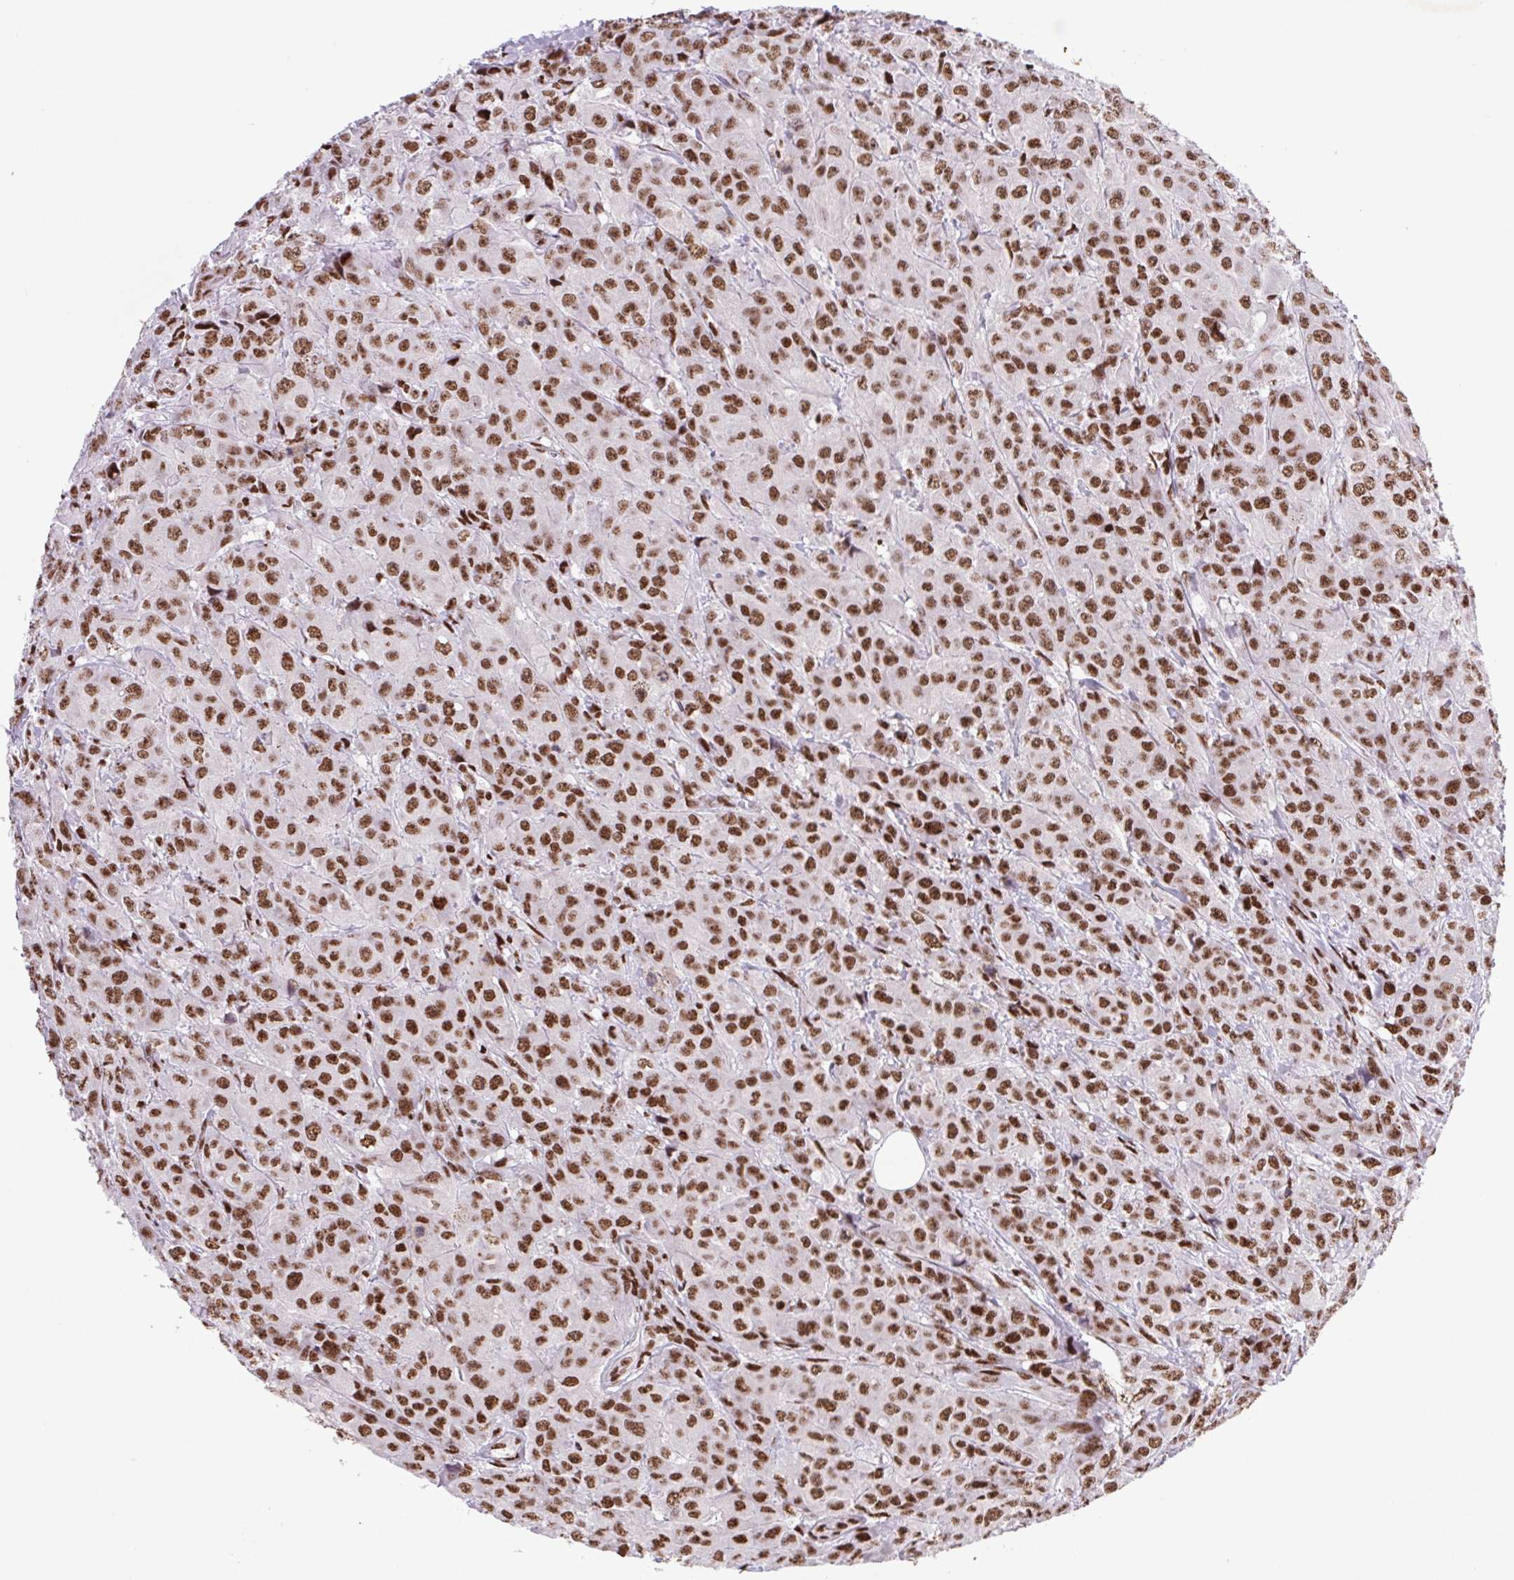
{"staining": {"intensity": "strong", "quantity": ">75%", "location": "nuclear"}, "tissue": "breast cancer", "cell_type": "Tumor cells", "image_type": "cancer", "snomed": [{"axis": "morphology", "description": "Normal tissue, NOS"}, {"axis": "morphology", "description": "Duct carcinoma"}, {"axis": "topography", "description": "Breast"}], "caption": "Immunohistochemistry histopathology image of neoplastic tissue: human breast cancer (infiltrating ductal carcinoma) stained using immunohistochemistry reveals high levels of strong protein expression localized specifically in the nuclear of tumor cells, appearing as a nuclear brown color.", "gene": "LDLRAD4", "patient": {"sex": "female", "age": 43}}